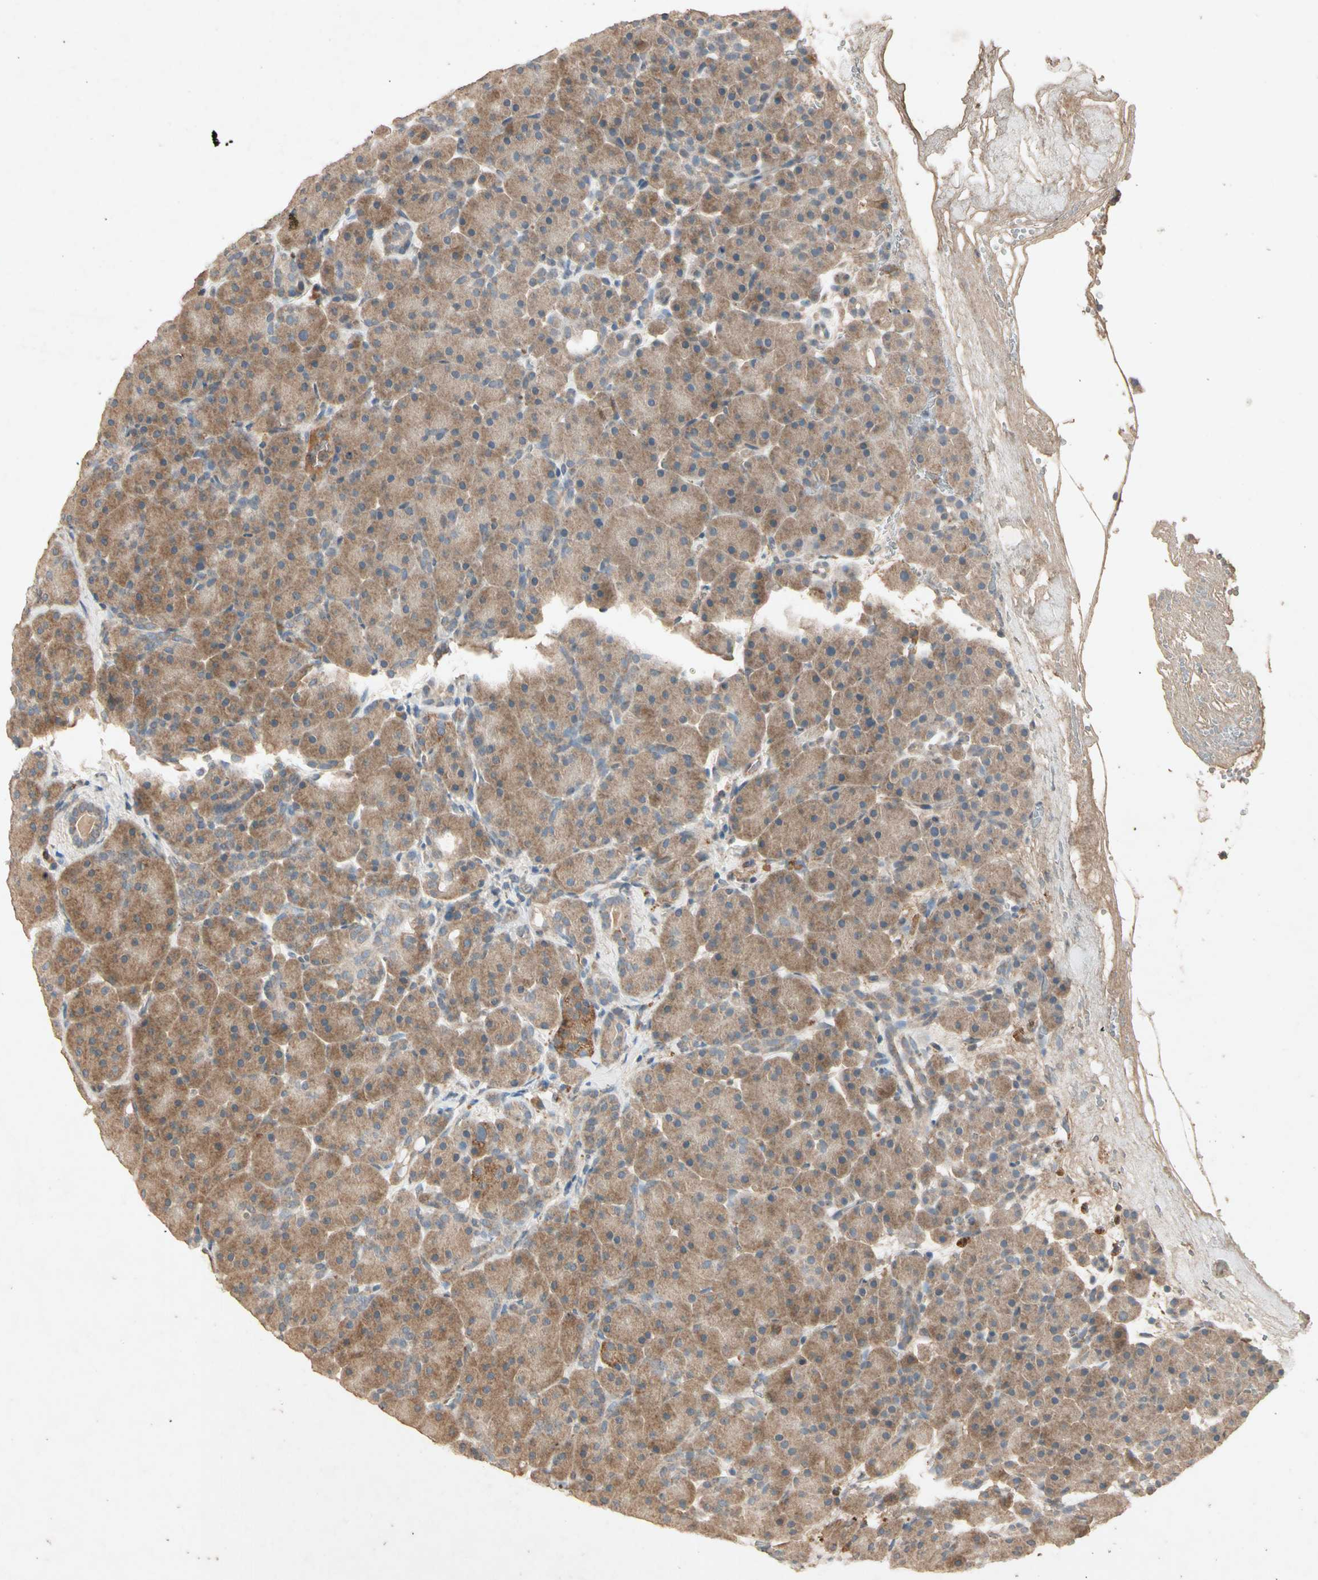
{"staining": {"intensity": "moderate", "quantity": ">75%", "location": "cytoplasmic/membranous"}, "tissue": "pancreas", "cell_type": "Exocrine glandular cells", "image_type": "normal", "snomed": [{"axis": "morphology", "description": "Normal tissue, NOS"}, {"axis": "topography", "description": "Pancreas"}], "caption": "Immunohistochemical staining of benign human pancreas displays medium levels of moderate cytoplasmic/membranous positivity in about >75% of exocrine glandular cells. (Brightfield microscopy of DAB IHC at high magnification).", "gene": "GPLD1", "patient": {"sex": "male", "age": 66}}